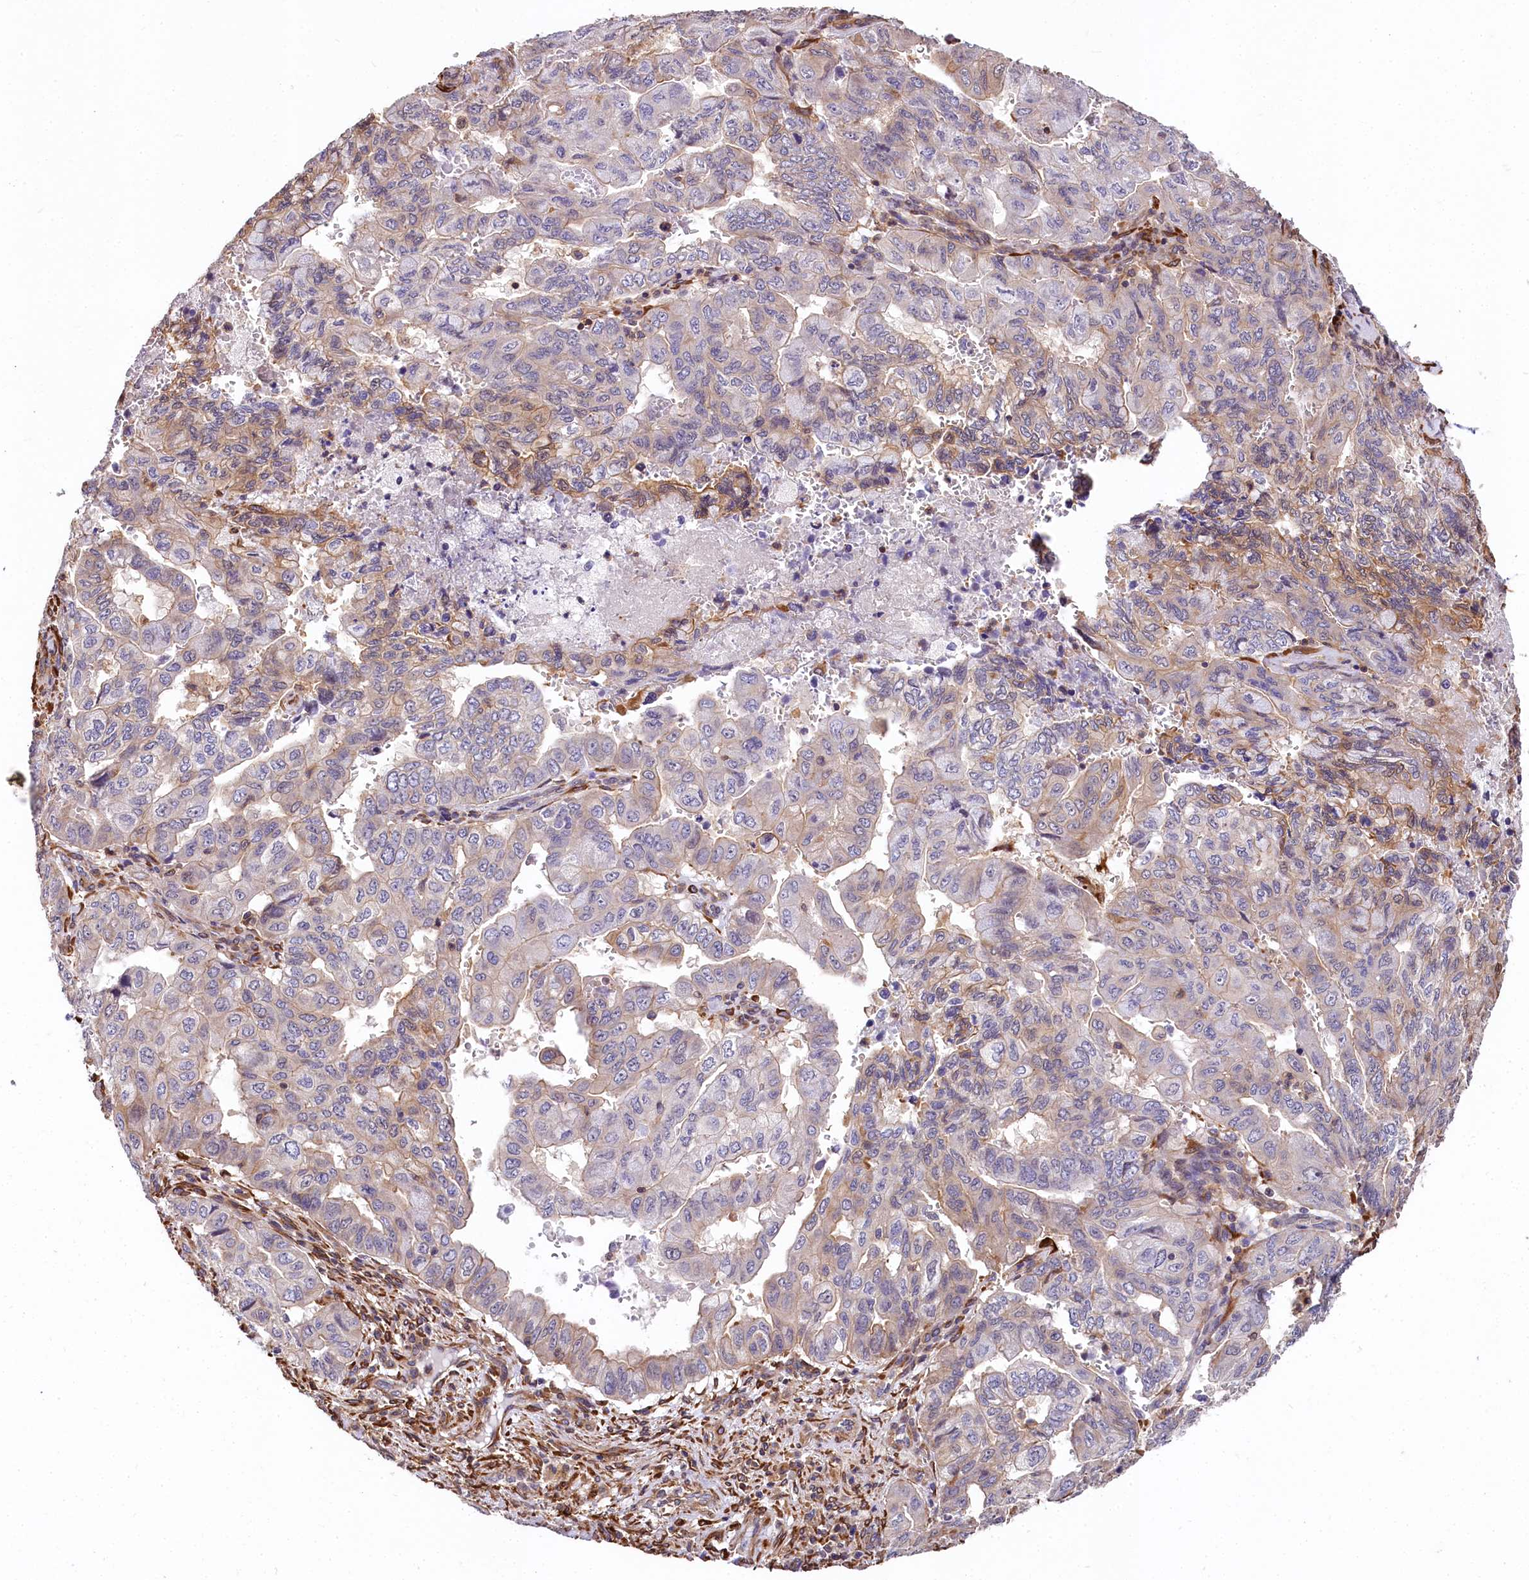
{"staining": {"intensity": "moderate", "quantity": "<25%", "location": "cytoplasmic/membranous"}, "tissue": "pancreatic cancer", "cell_type": "Tumor cells", "image_type": "cancer", "snomed": [{"axis": "morphology", "description": "Adenocarcinoma, NOS"}, {"axis": "topography", "description": "Pancreas"}], "caption": "A micrograph showing moderate cytoplasmic/membranous expression in approximately <25% of tumor cells in adenocarcinoma (pancreatic), as visualized by brown immunohistochemical staining.", "gene": "FCHSD2", "patient": {"sex": "male", "age": 51}}